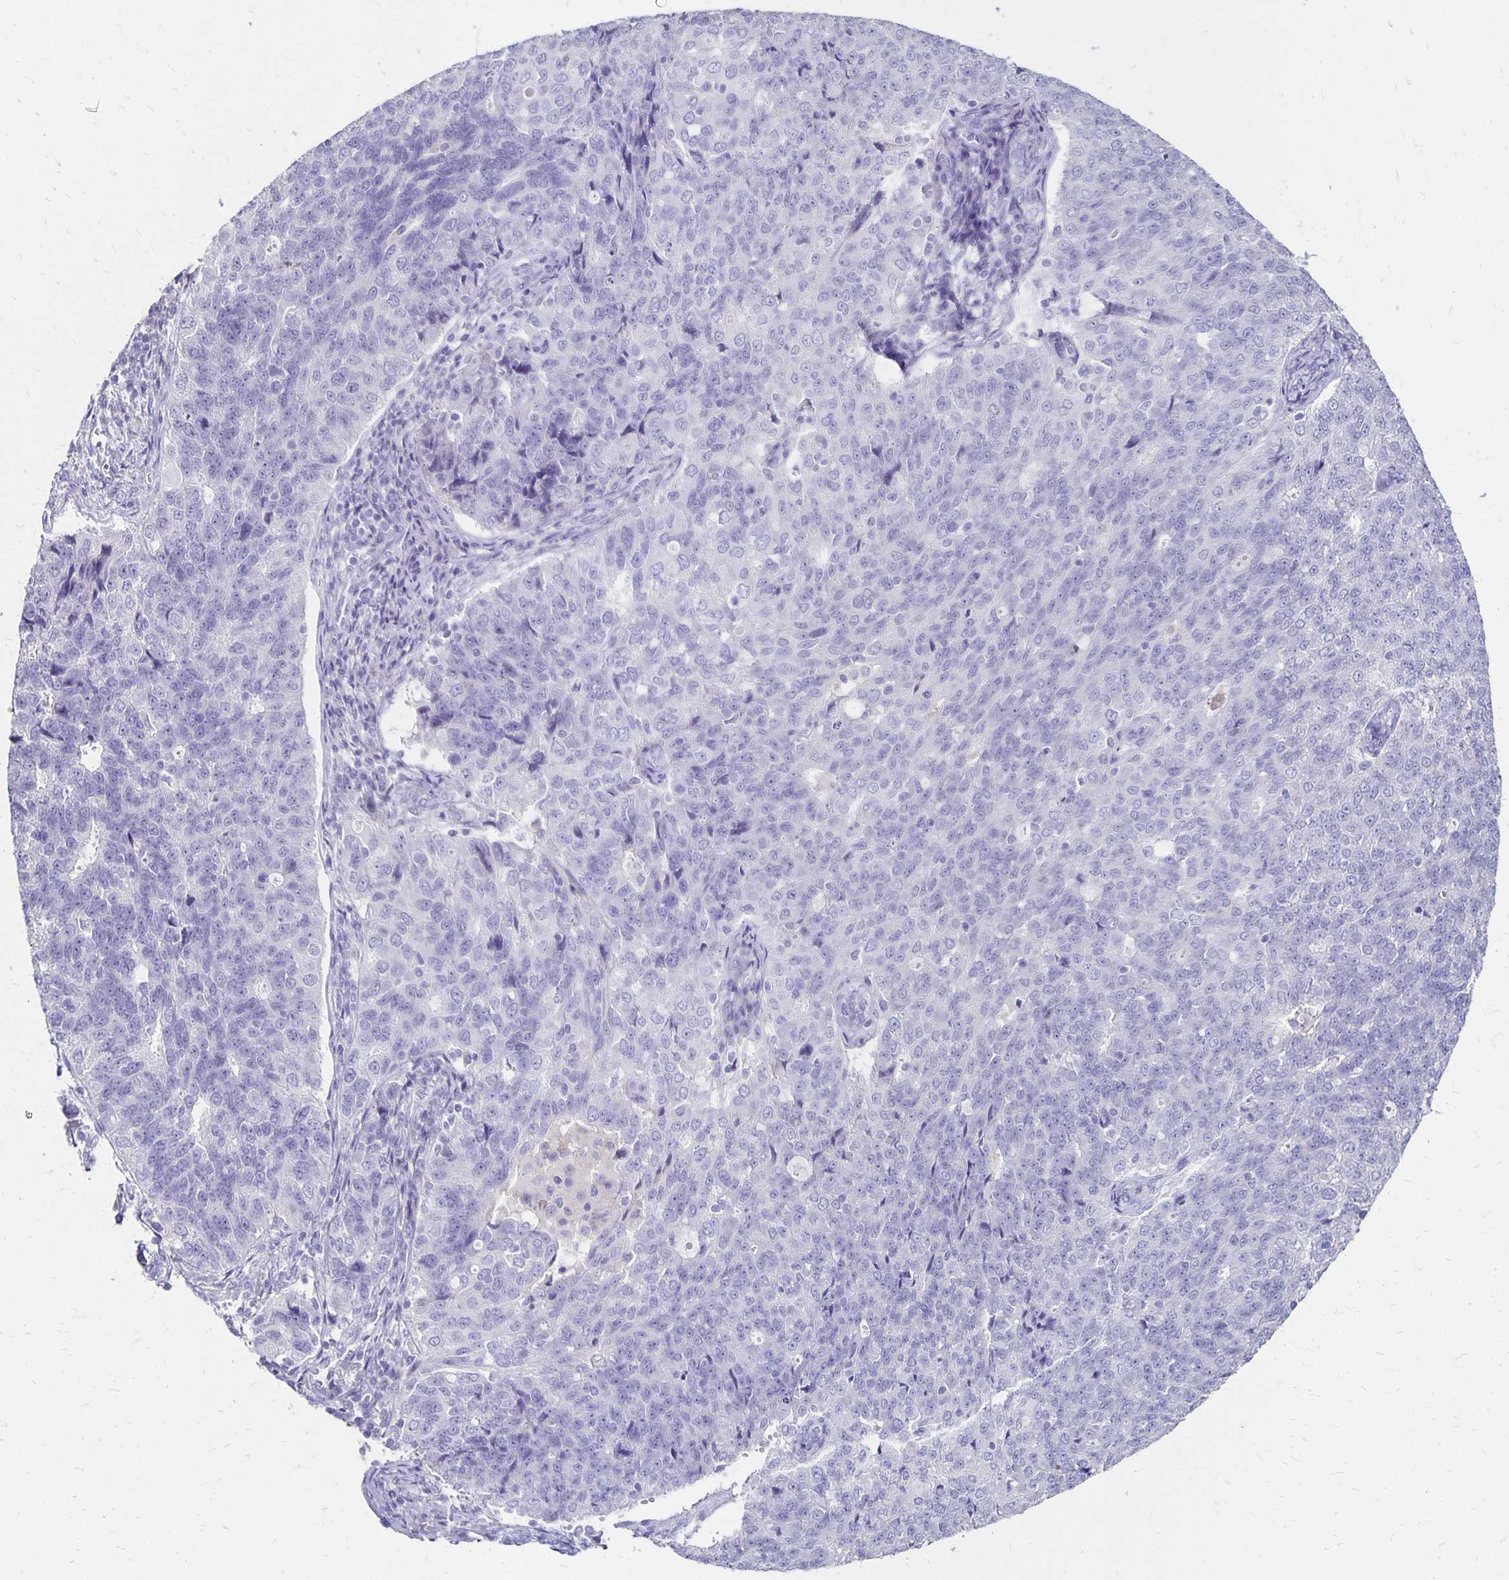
{"staining": {"intensity": "negative", "quantity": "none", "location": "none"}, "tissue": "endometrial cancer", "cell_type": "Tumor cells", "image_type": "cancer", "snomed": [{"axis": "morphology", "description": "Adenocarcinoma, NOS"}, {"axis": "topography", "description": "Endometrium"}], "caption": "The micrograph exhibits no significant positivity in tumor cells of endometrial adenocarcinoma. (Immunohistochemistry (ihc), brightfield microscopy, high magnification).", "gene": "DYNLT4", "patient": {"sex": "female", "age": 43}}